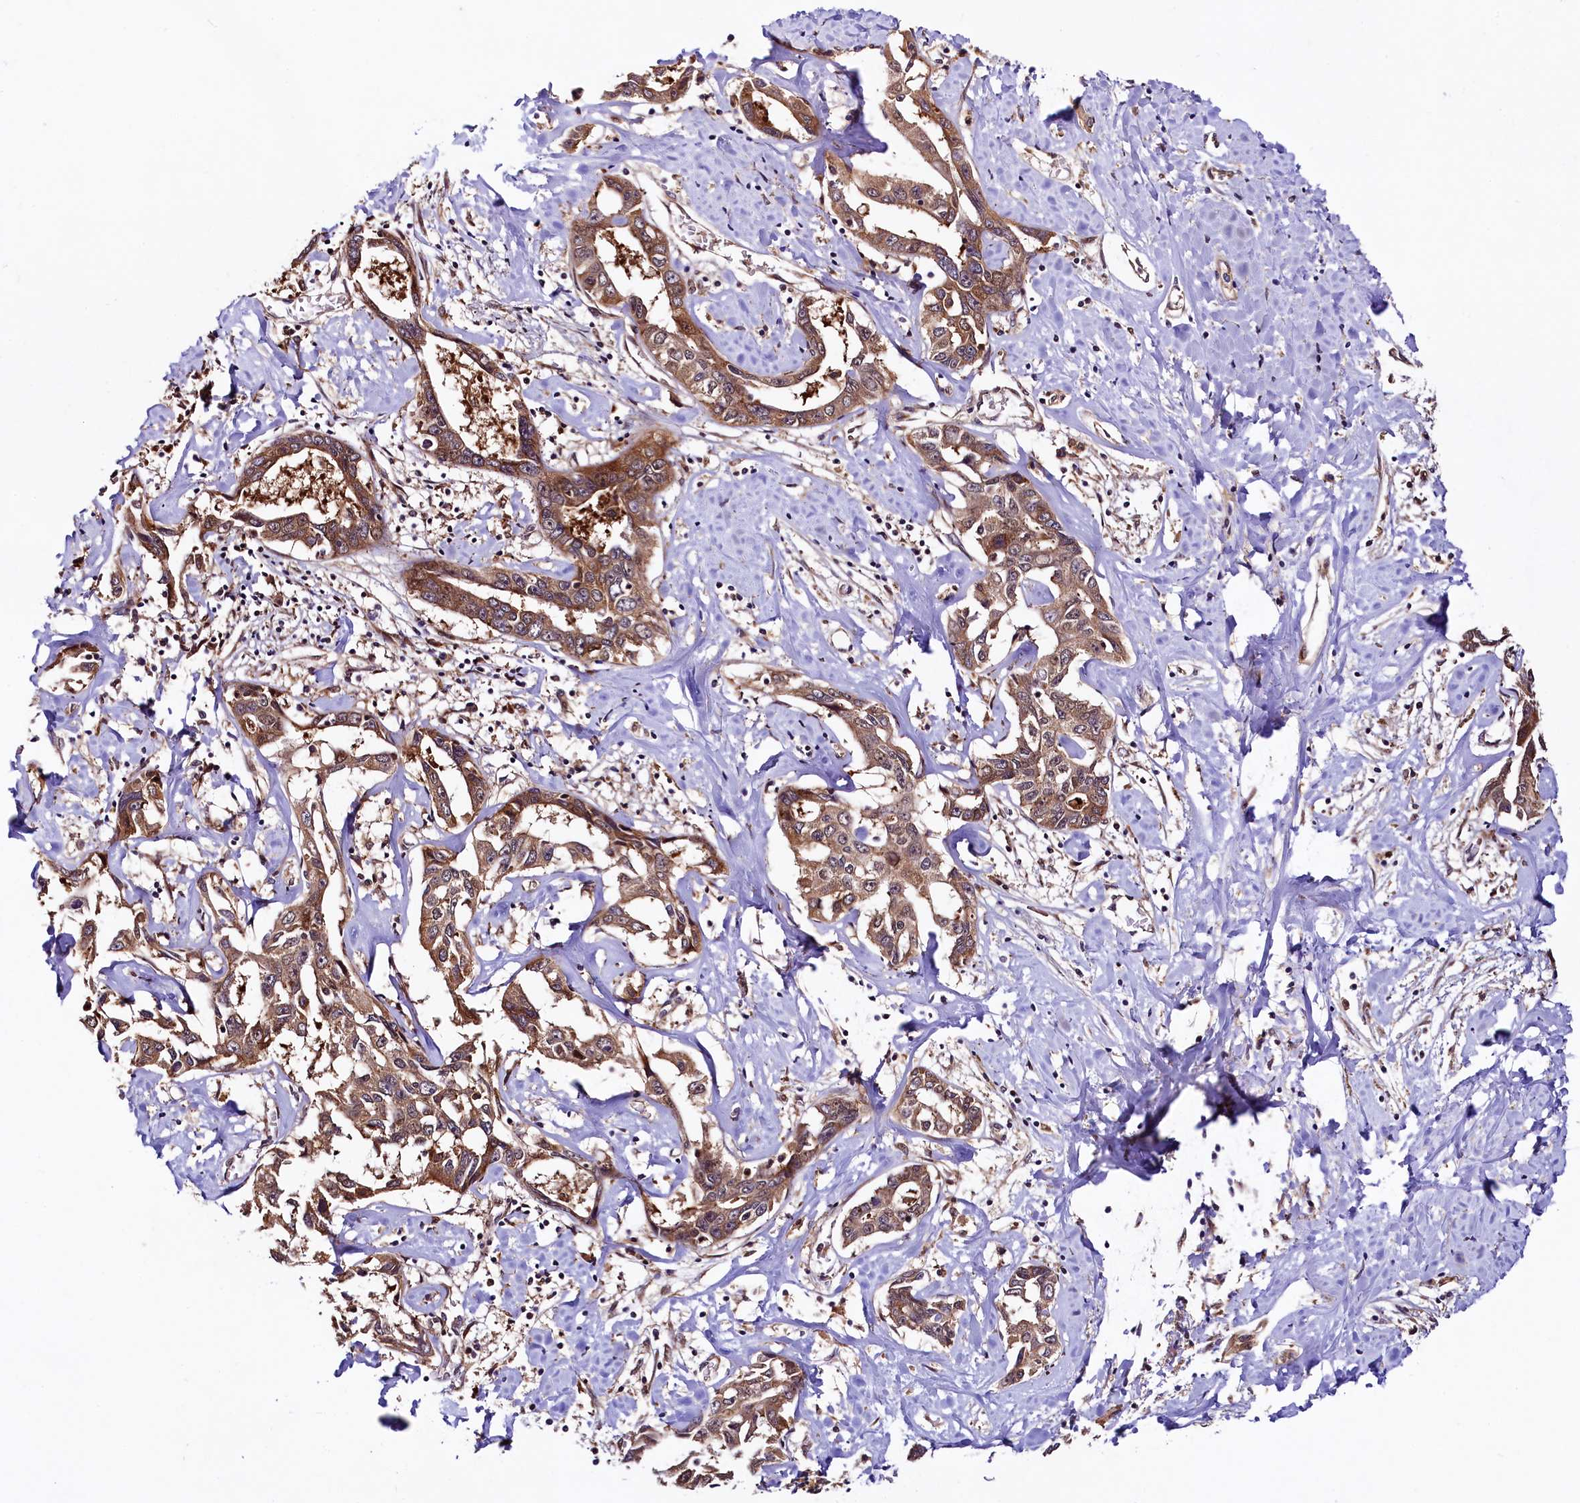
{"staining": {"intensity": "moderate", "quantity": ">75%", "location": "cytoplasmic/membranous"}, "tissue": "liver cancer", "cell_type": "Tumor cells", "image_type": "cancer", "snomed": [{"axis": "morphology", "description": "Cholangiocarcinoma"}, {"axis": "topography", "description": "Liver"}], "caption": "A micrograph of human liver cholangiocarcinoma stained for a protein exhibits moderate cytoplasmic/membranous brown staining in tumor cells.", "gene": "VPS35", "patient": {"sex": "male", "age": 59}}